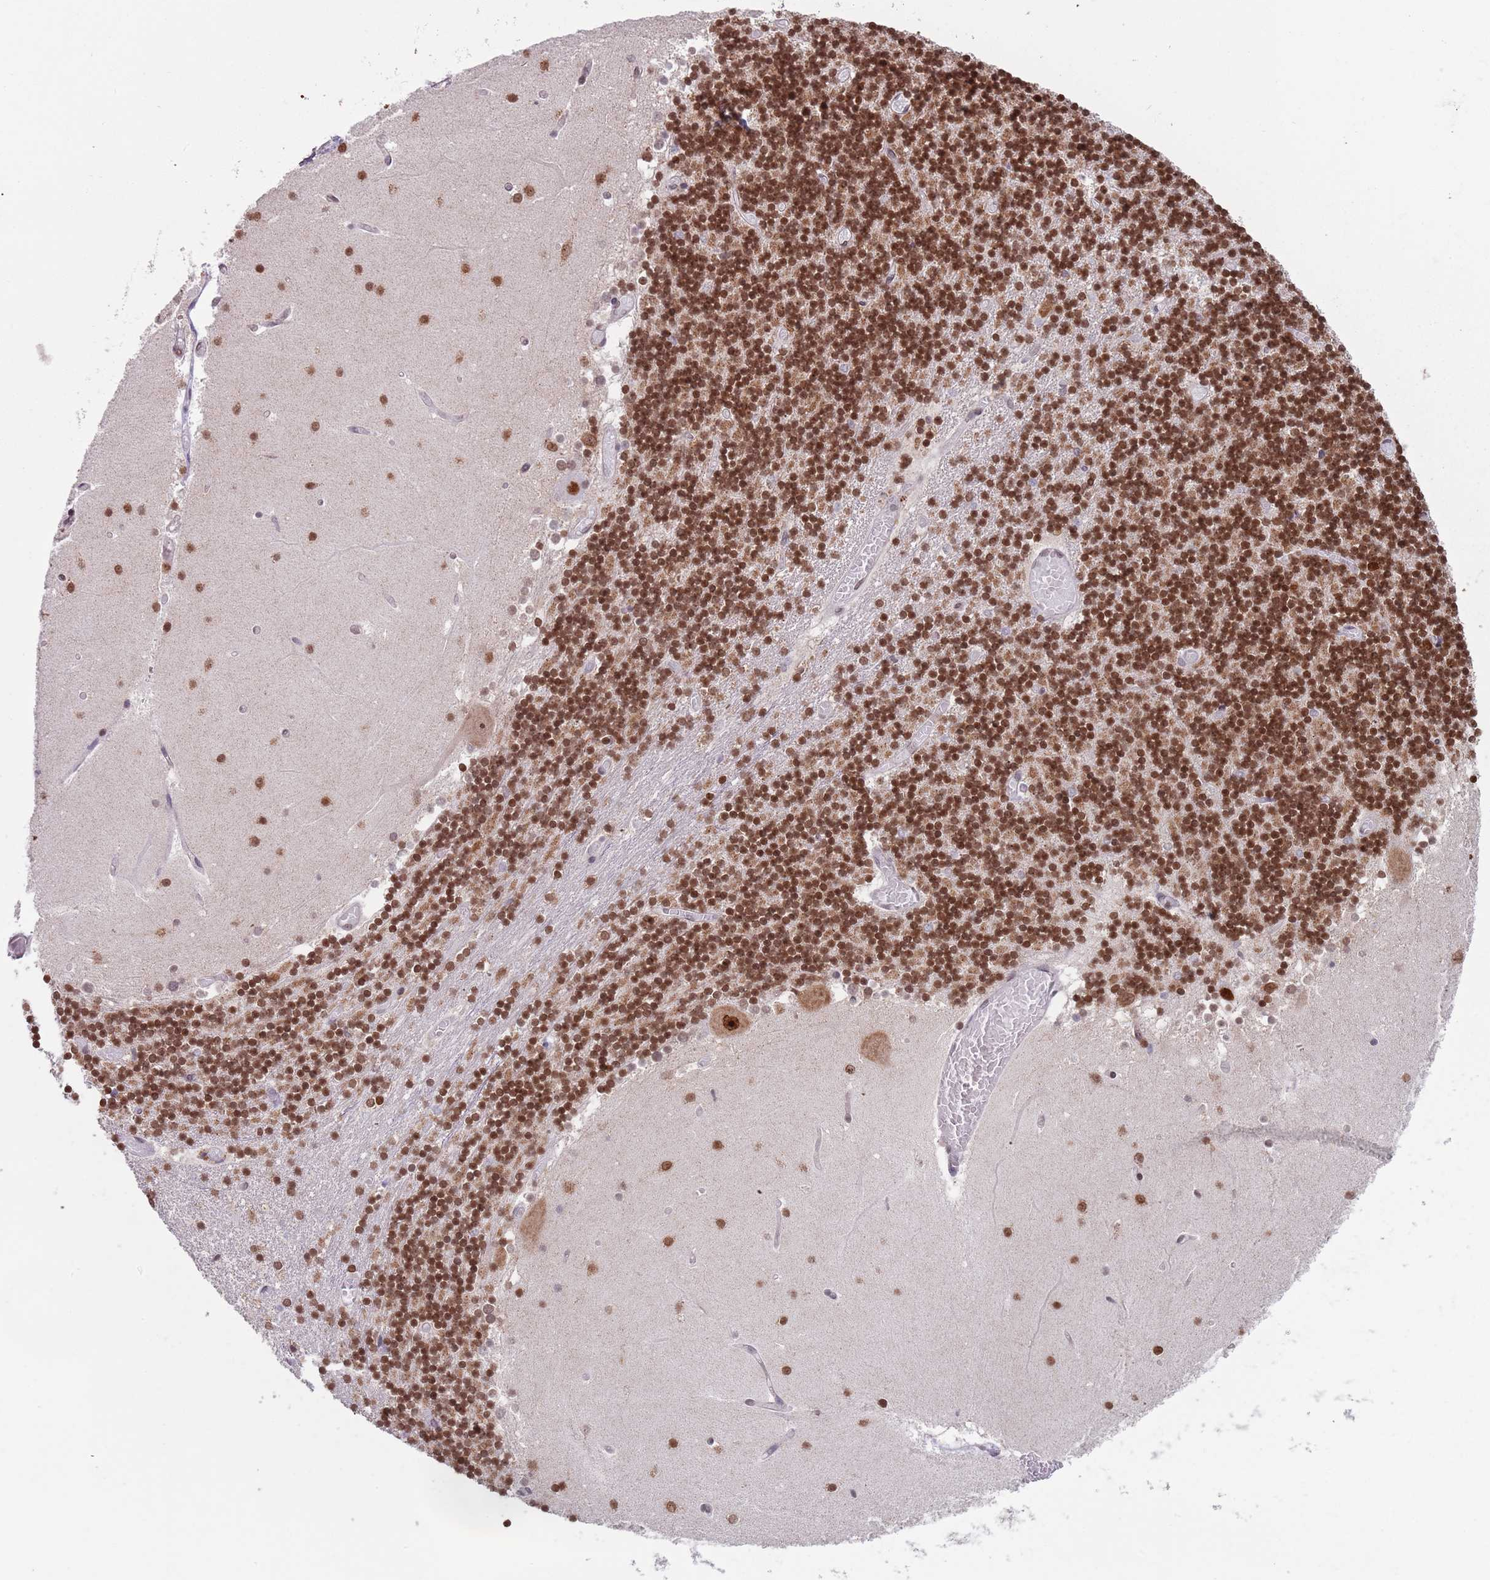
{"staining": {"intensity": "moderate", "quantity": ">75%", "location": "cytoplasmic/membranous,nuclear"}, "tissue": "cerebellum", "cell_type": "Cells in granular layer", "image_type": "normal", "snomed": [{"axis": "morphology", "description": "Normal tissue, NOS"}, {"axis": "topography", "description": "Cerebellum"}], "caption": "Normal cerebellum demonstrates moderate cytoplasmic/membranous,nuclear expression in approximately >75% of cells in granular layer, visualized by immunohistochemistry. The staining was performed using DAB (3,3'-diaminobenzidine), with brown indicating positive protein expression. Nuclei are stained blue with hematoxylin.", "gene": "MFSD12", "patient": {"sex": "female", "age": 28}}